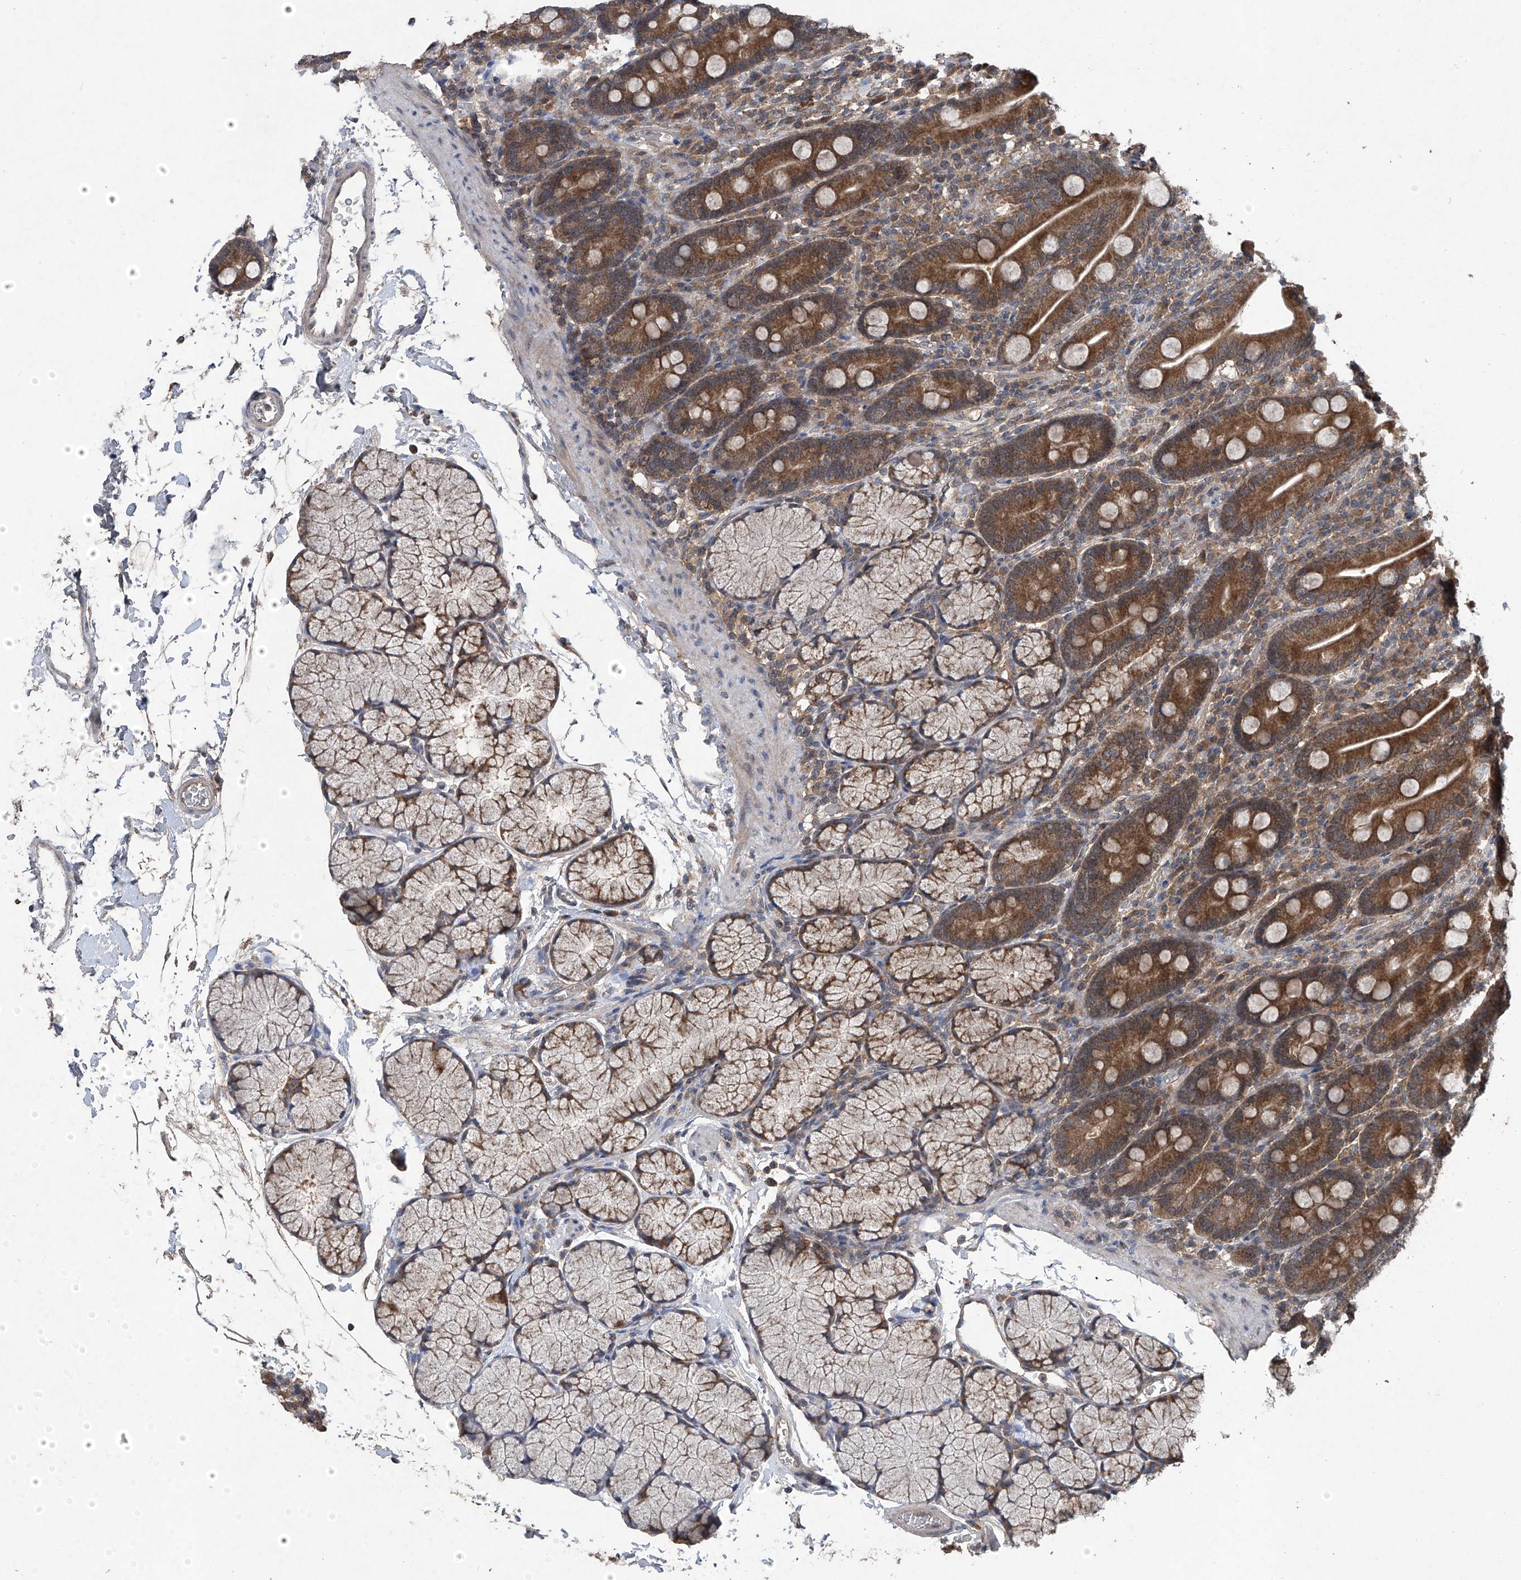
{"staining": {"intensity": "strong", "quantity": ">75%", "location": "cytoplasmic/membranous"}, "tissue": "duodenum", "cell_type": "Glandular cells", "image_type": "normal", "snomed": [{"axis": "morphology", "description": "Normal tissue, NOS"}, {"axis": "topography", "description": "Duodenum"}], "caption": "Immunohistochemical staining of unremarkable human duodenum exhibits strong cytoplasmic/membranous protein positivity in approximately >75% of glandular cells. The protein of interest is stained brown, and the nuclei are stained in blue (DAB (3,3'-diaminobenzidine) IHC with brightfield microscopy, high magnification).", "gene": "SUMF2", "patient": {"sex": "male", "age": 35}}